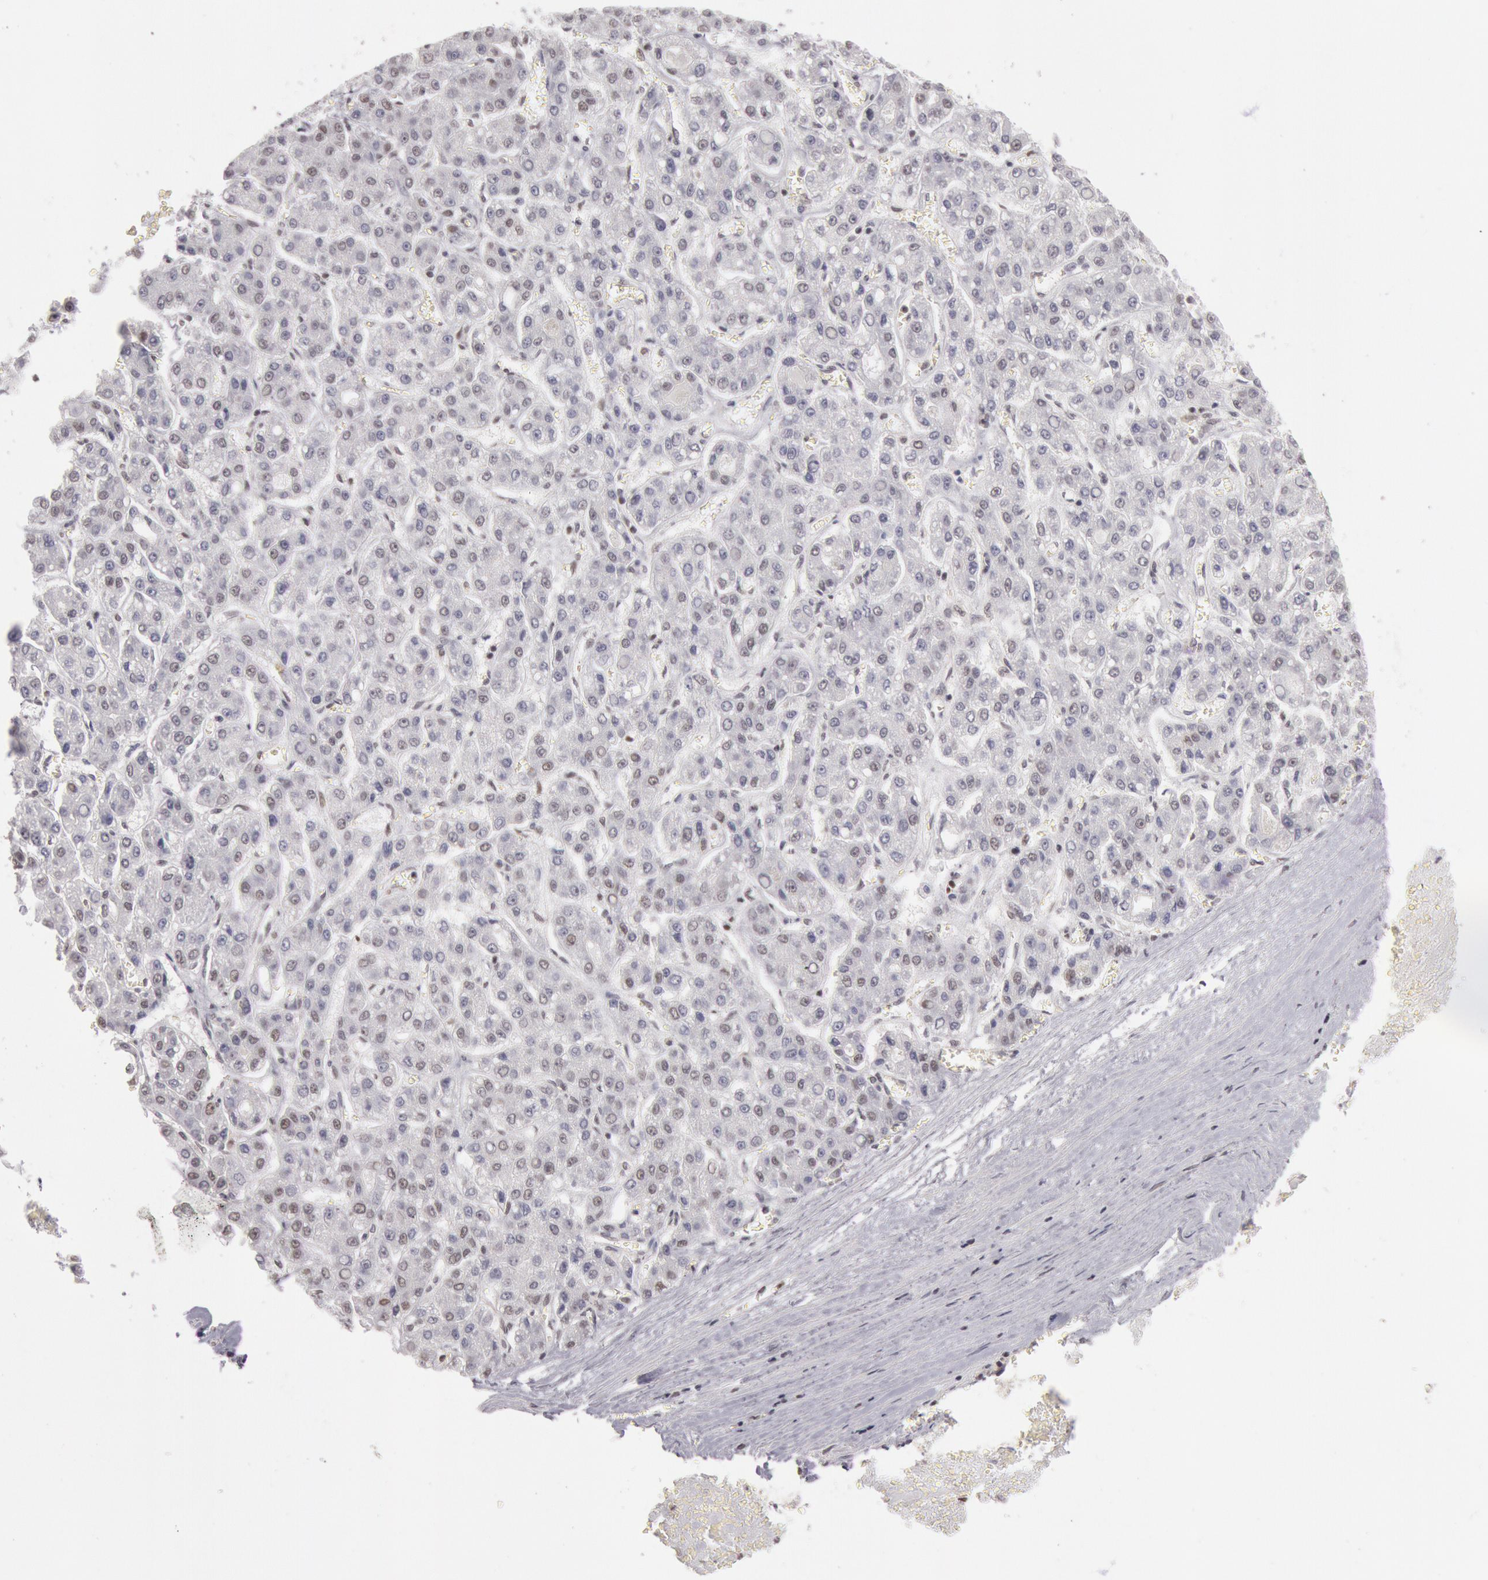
{"staining": {"intensity": "weak", "quantity": "<25%", "location": "nuclear"}, "tissue": "liver cancer", "cell_type": "Tumor cells", "image_type": "cancer", "snomed": [{"axis": "morphology", "description": "Carcinoma, Hepatocellular, NOS"}, {"axis": "topography", "description": "Liver"}], "caption": "Tumor cells are negative for protein expression in human liver cancer. (Stains: DAB IHC with hematoxylin counter stain, Microscopy: brightfield microscopy at high magnification).", "gene": "ESS2", "patient": {"sex": "male", "age": 69}}